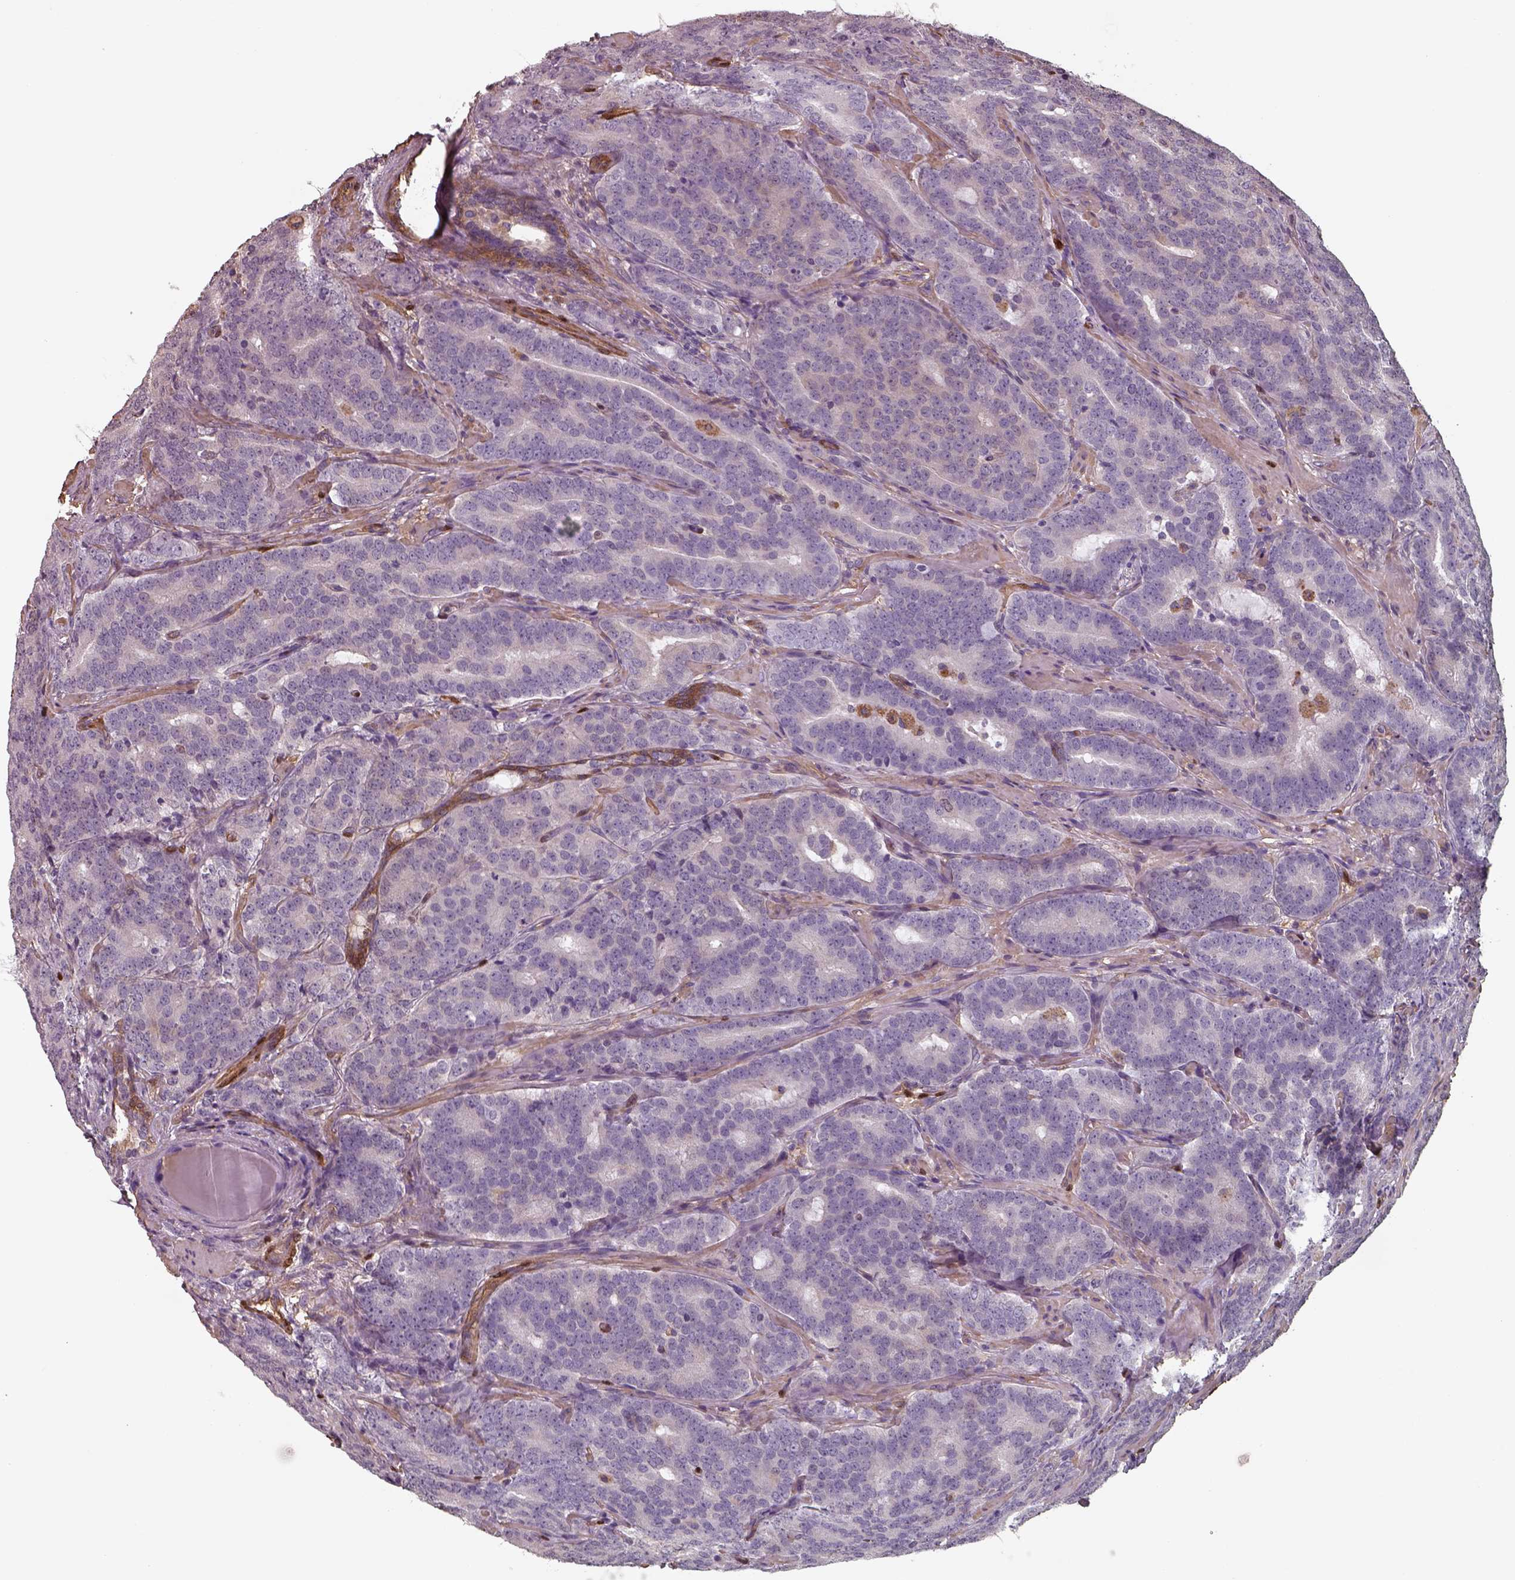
{"staining": {"intensity": "negative", "quantity": "none", "location": "none"}, "tissue": "prostate cancer", "cell_type": "Tumor cells", "image_type": "cancer", "snomed": [{"axis": "morphology", "description": "Adenocarcinoma, NOS"}, {"axis": "topography", "description": "Prostate"}], "caption": "A micrograph of human prostate cancer is negative for staining in tumor cells. (Stains: DAB immunohistochemistry with hematoxylin counter stain, Microscopy: brightfield microscopy at high magnification).", "gene": "ISYNA1", "patient": {"sex": "male", "age": 71}}